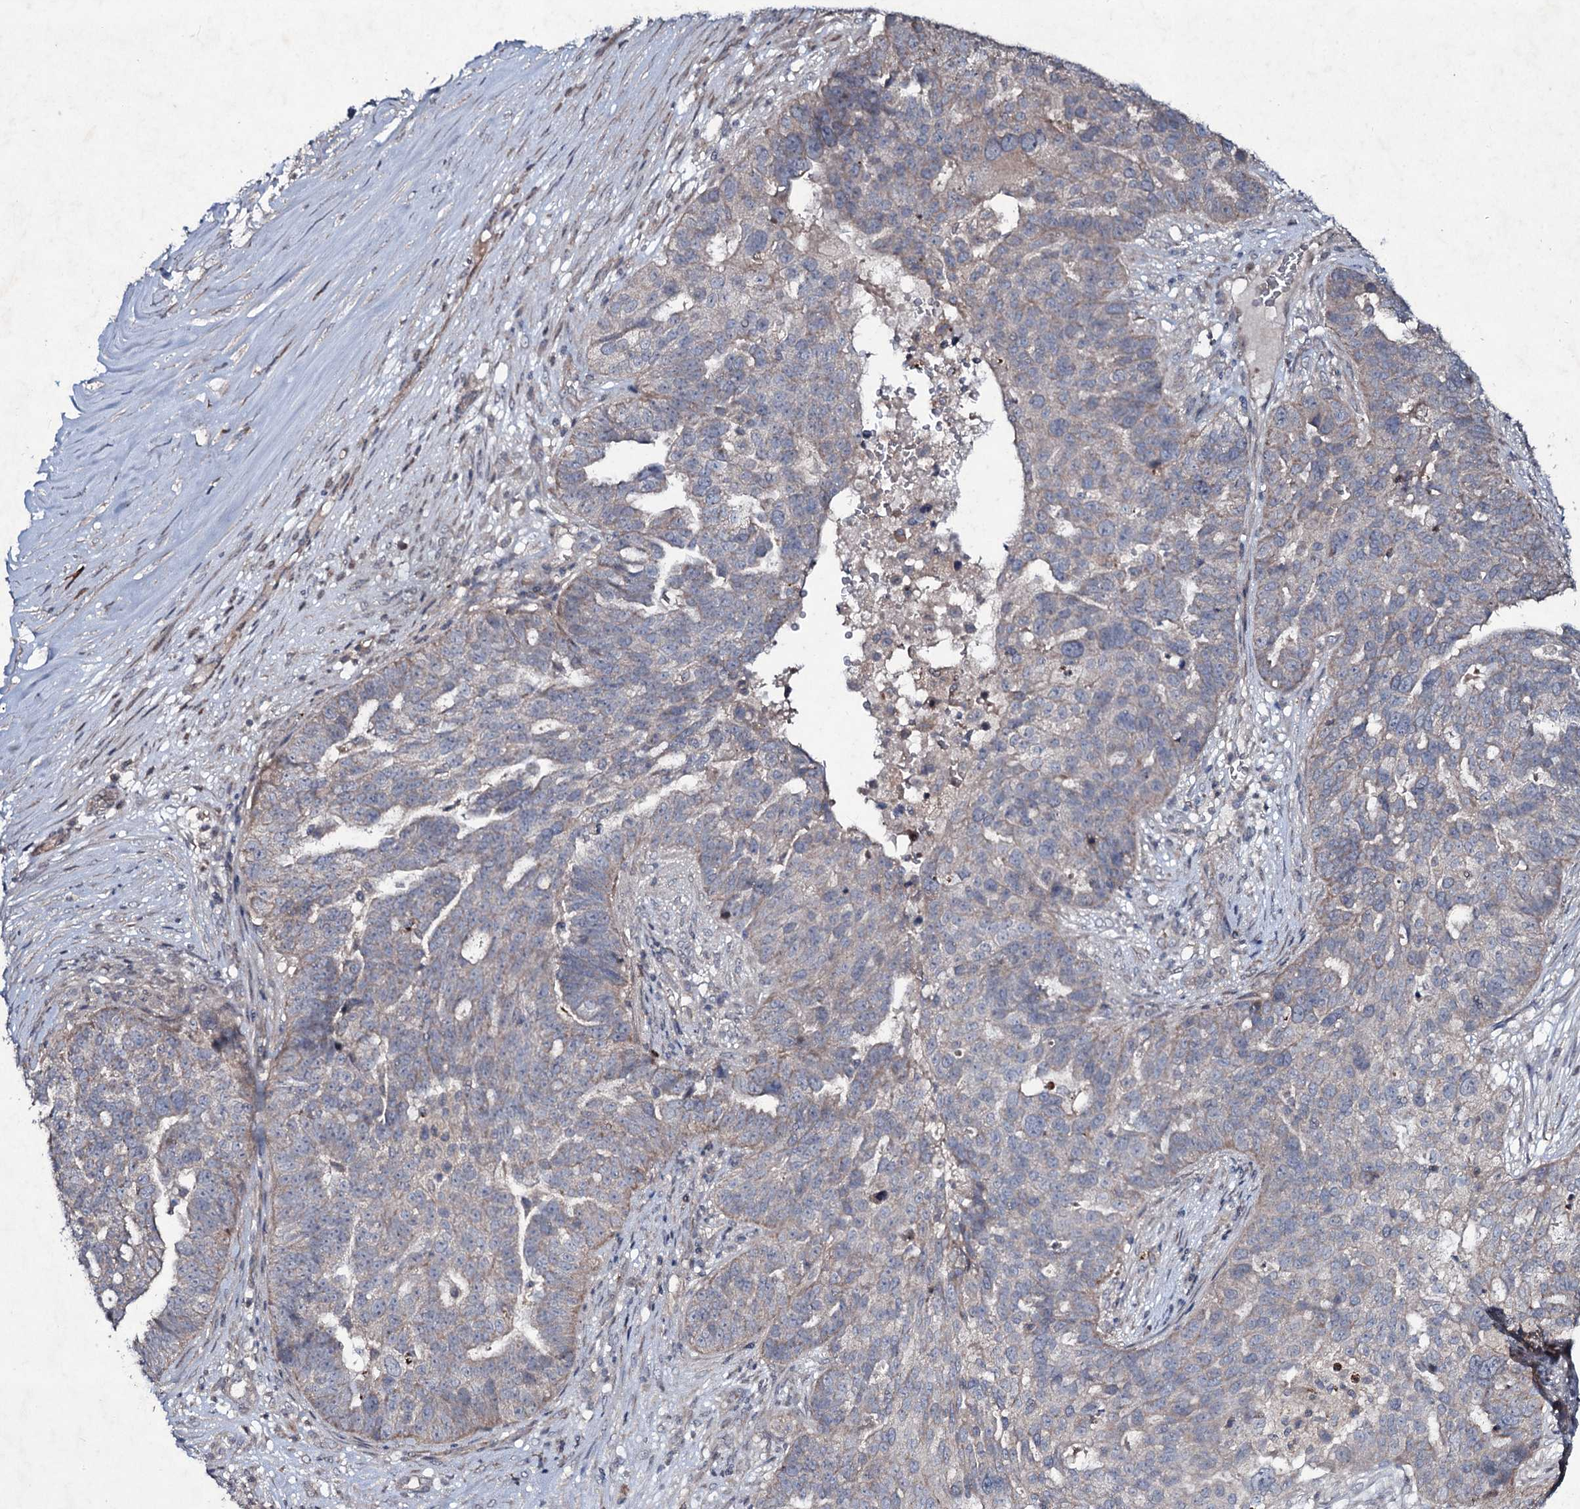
{"staining": {"intensity": "weak", "quantity": "<25%", "location": "cytoplasmic/membranous"}, "tissue": "ovarian cancer", "cell_type": "Tumor cells", "image_type": "cancer", "snomed": [{"axis": "morphology", "description": "Cystadenocarcinoma, serous, NOS"}, {"axis": "topography", "description": "Ovary"}], "caption": "Immunohistochemistry (IHC) of human ovarian serous cystadenocarcinoma displays no positivity in tumor cells.", "gene": "SNAP23", "patient": {"sex": "female", "age": 59}}